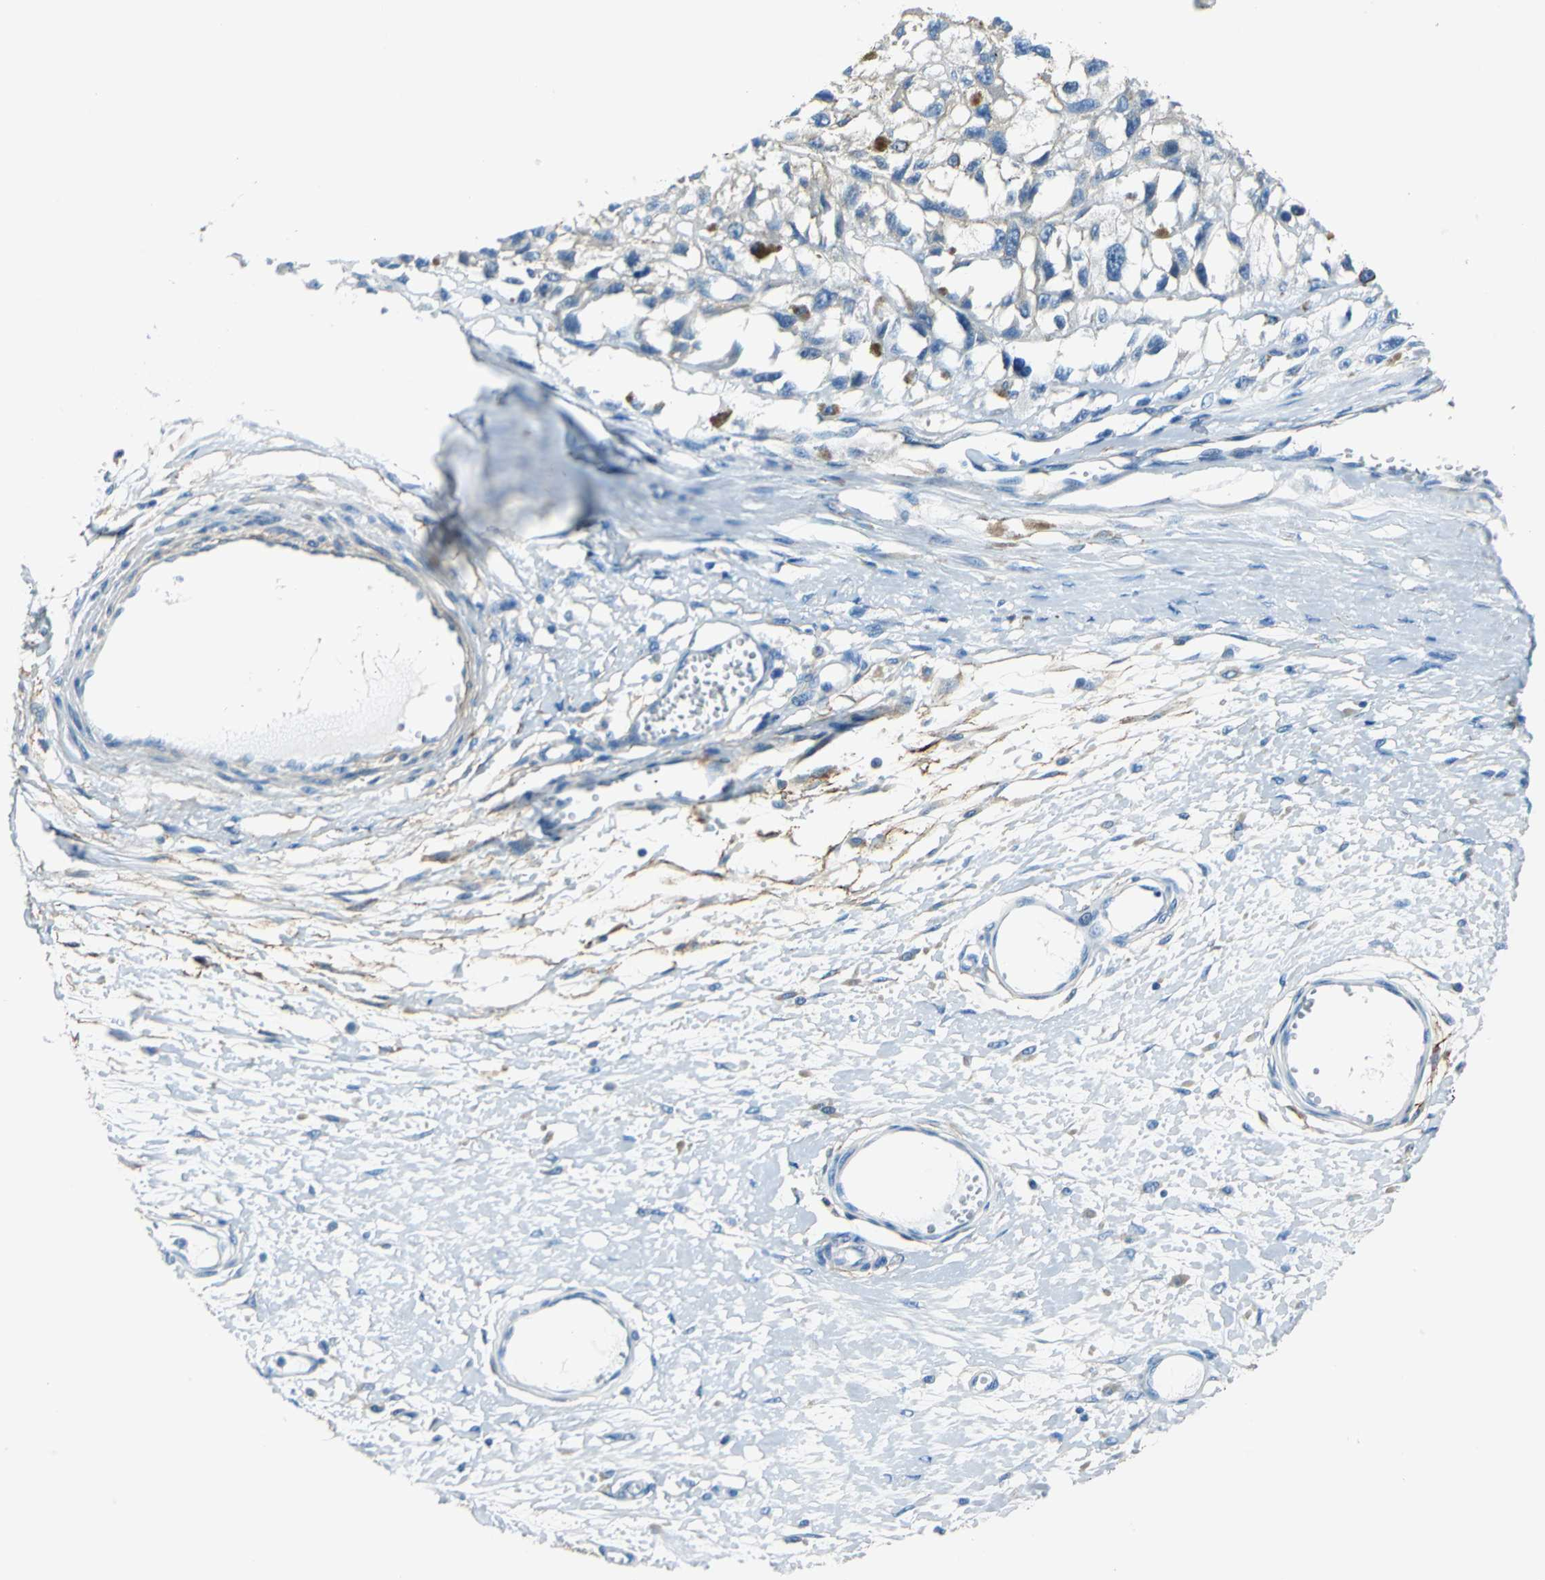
{"staining": {"intensity": "negative", "quantity": "none", "location": "none"}, "tissue": "melanoma", "cell_type": "Tumor cells", "image_type": "cancer", "snomed": [{"axis": "morphology", "description": "Malignant melanoma, Metastatic site"}, {"axis": "topography", "description": "Lymph node"}], "caption": "Immunohistochemistry of human malignant melanoma (metastatic site) demonstrates no staining in tumor cells.", "gene": "AKAP12", "patient": {"sex": "male", "age": 59}}